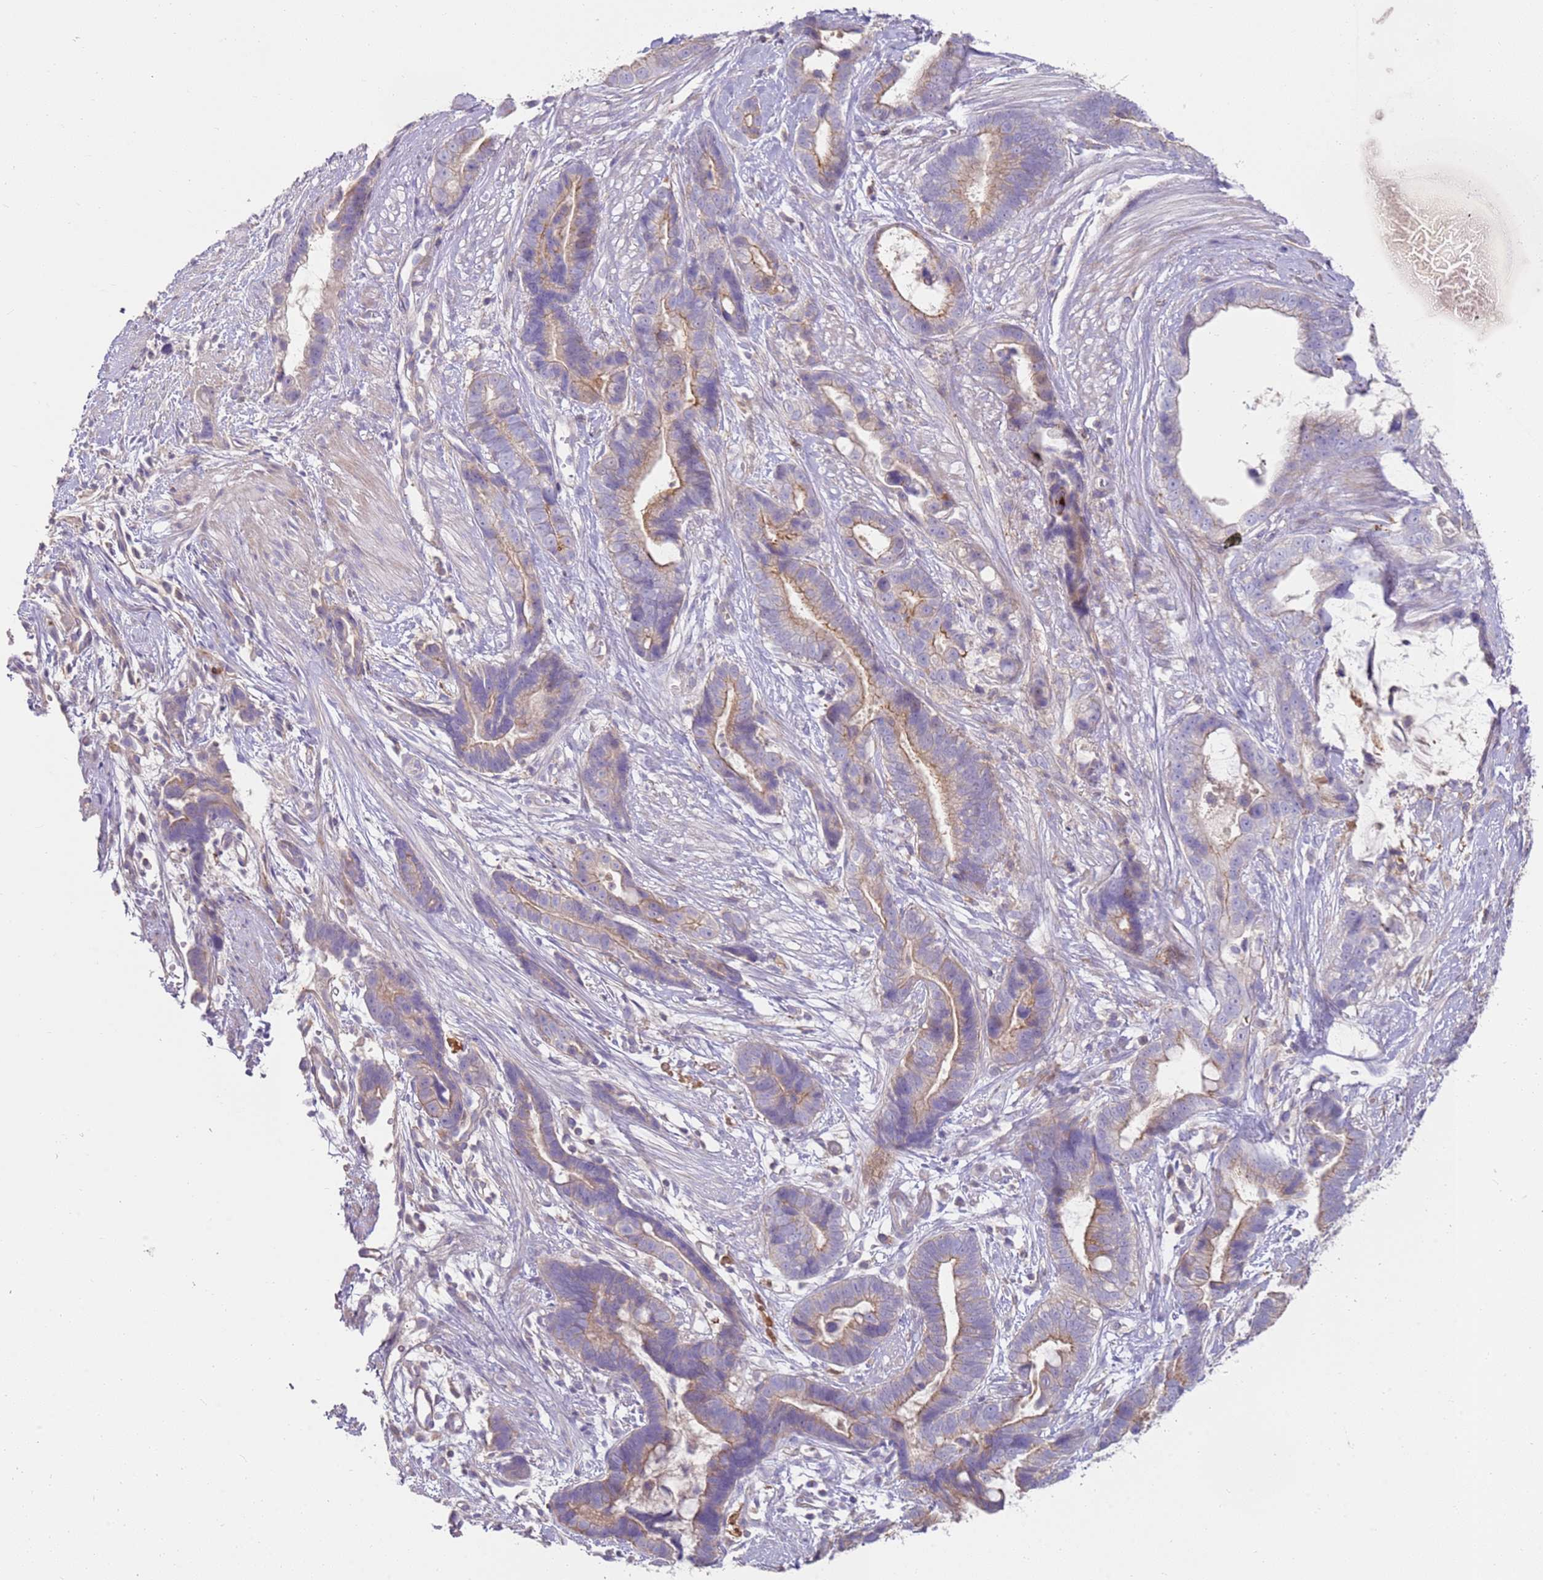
{"staining": {"intensity": "moderate", "quantity": "<25%", "location": "cytoplasmic/membranous"}, "tissue": "stomach cancer", "cell_type": "Tumor cells", "image_type": "cancer", "snomed": [{"axis": "morphology", "description": "Adenocarcinoma, NOS"}, {"axis": "topography", "description": "Stomach"}], "caption": "Protein expression analysis of human stomach cancer reveals moderate cytoplasmic/membranous positivity in about <25% of tumor cells.", "gene": "FPR1", "patient": {"sex": "male", "age": 55}}